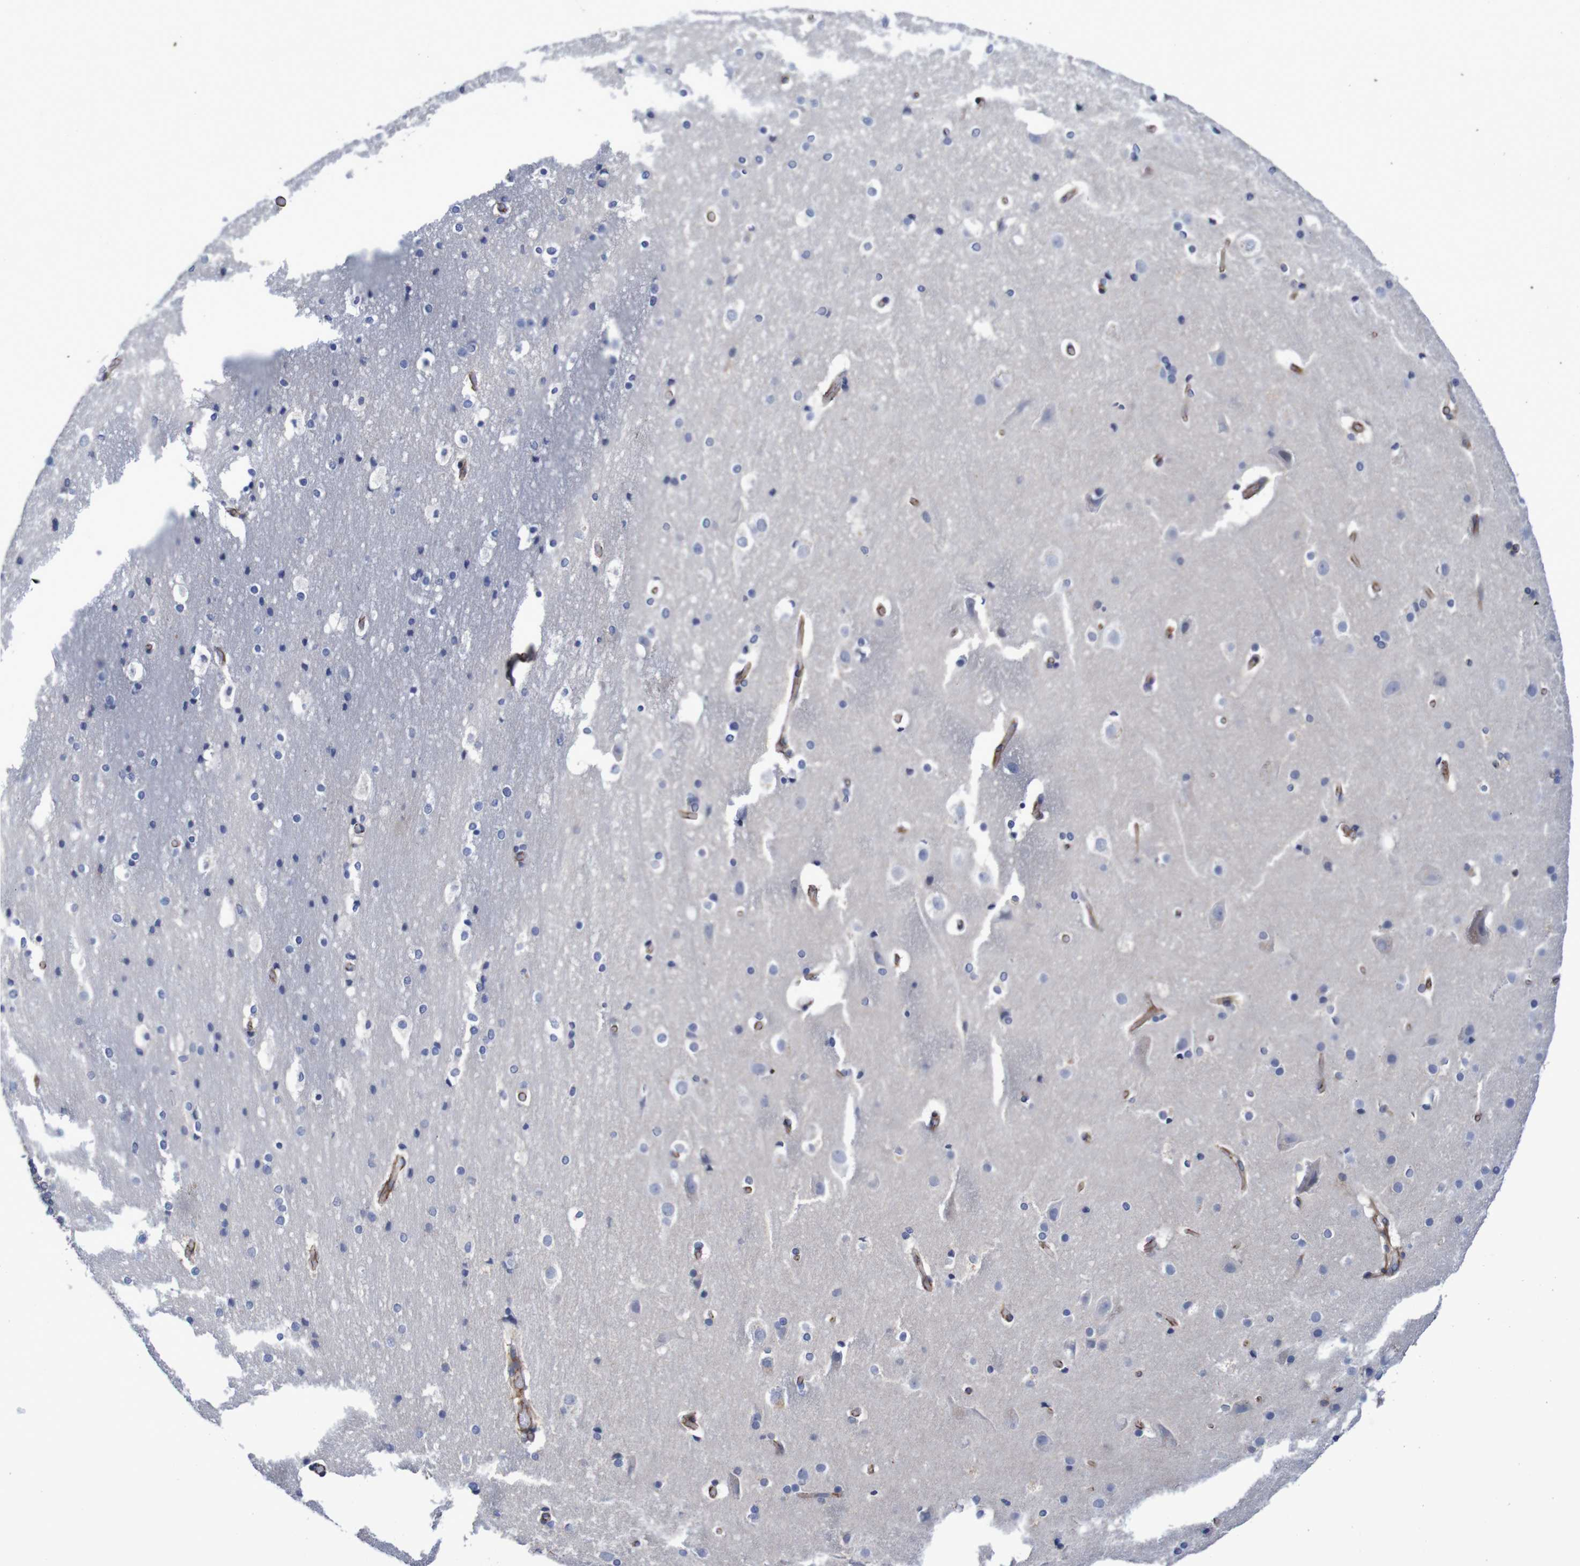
{"staining": {"intensity": "moderate", "quantity": ">75%", "location": "cytoplasmic/membranous"}, "tissue": "cerebral cortex", "cell_type": "Endothelial cells", "image_type": "normal", "snomed": [{"axis": "morphology", "description": "Normal tissue, NOS"}, {"axis": "topography", "description": "Cerebral cortex"}], "caption": "Moderate cytoplasmic/membranous protein expression is appreciated in approximately >75% of endothelial cells in cerebral cortex. The protein is shown in brown color, while the nuclei are stained blue.", "gene": "NECTIN2", "patient": {"sex": "male", "age": 57}}